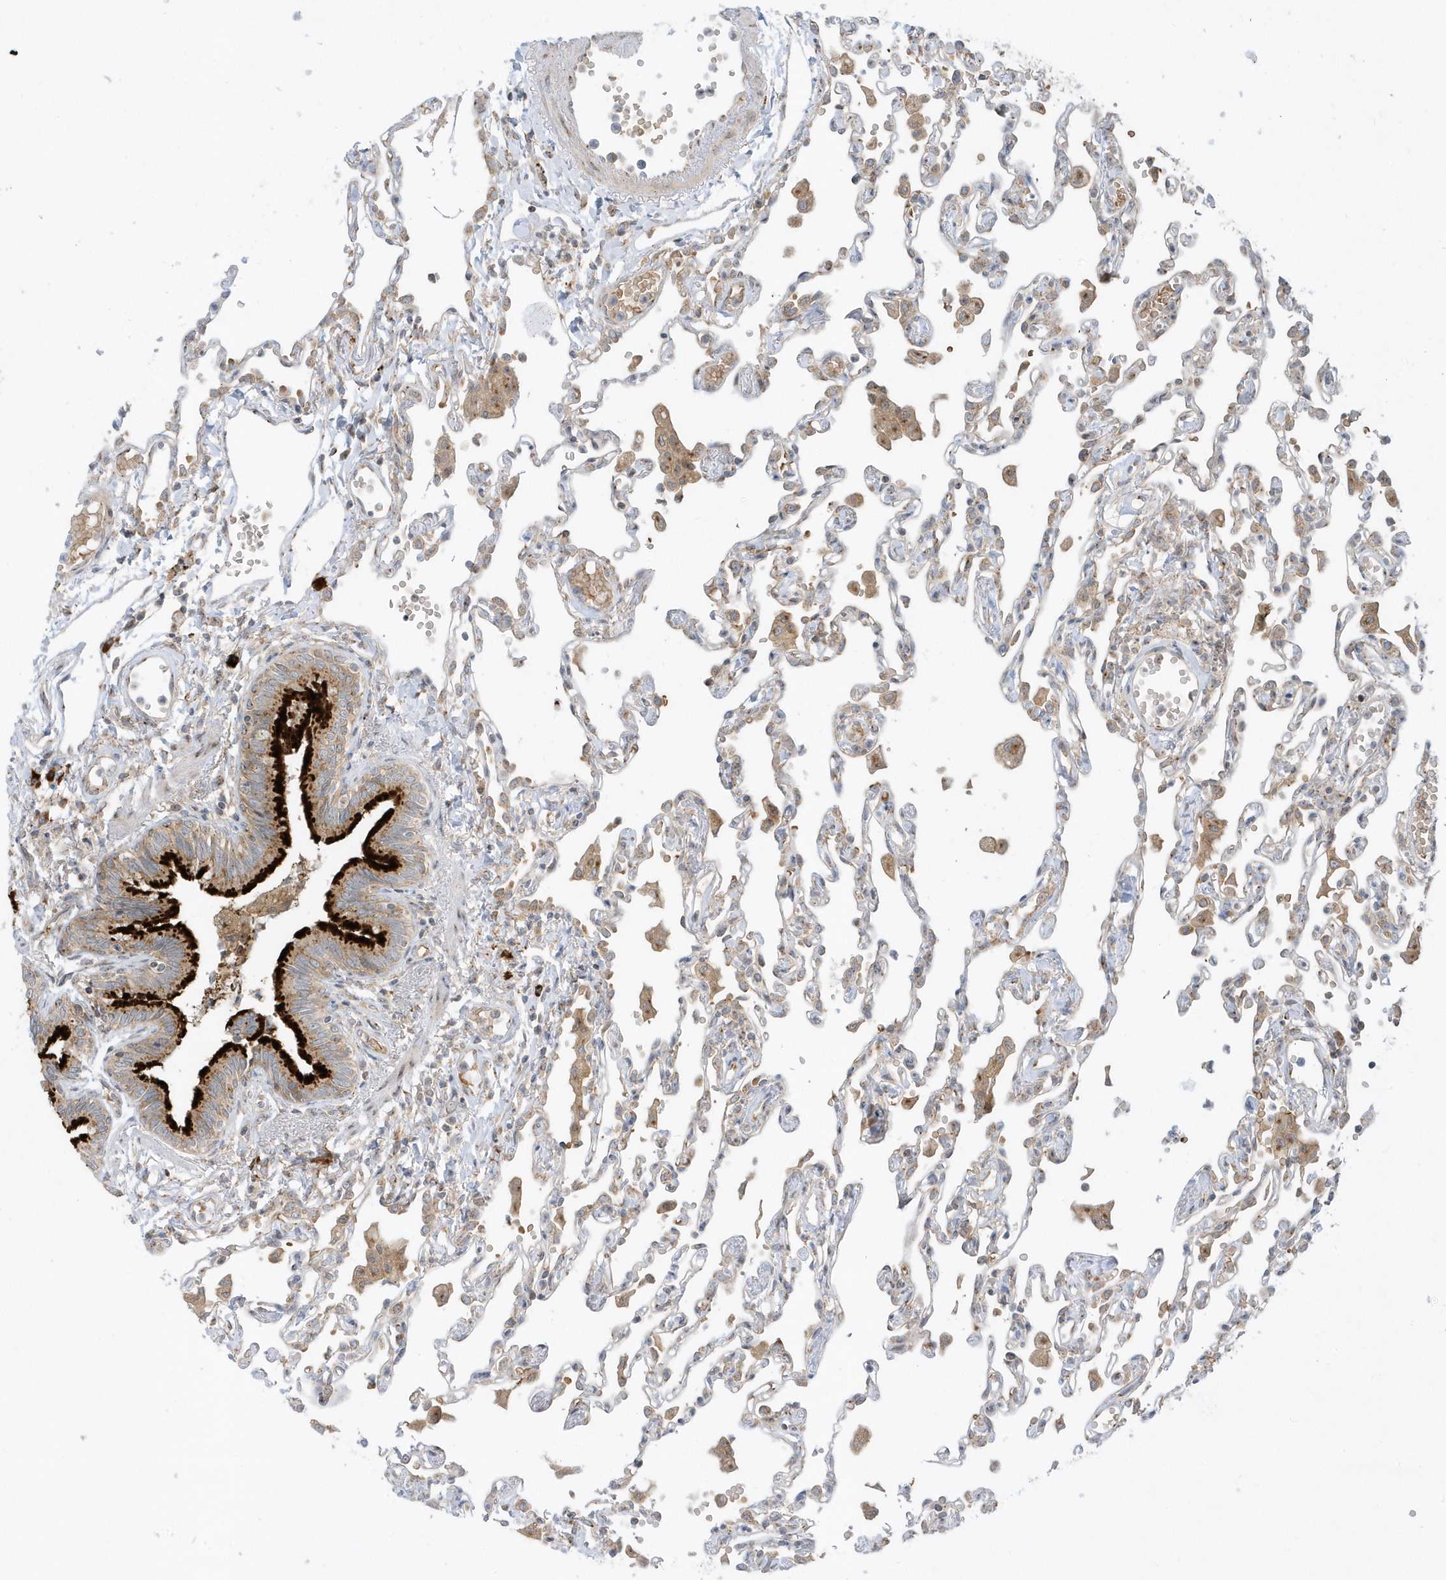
{"staining": {"intensity": "weak", "quantity": "<25%", "location": "cytoplasmic/membranous"}, "tissue": "lung", "cell_type": "Alveolar cells", "image_type": "normal", "snomed": [{"axis": "morphology", "description": "Normal tissue, NOS"}, {"axis": "topography", "description": "Bronchus"}, {"axis": "topography", "description": "Lung"}], "caption": "Immunohistochemistry (IHC) image of benign lung stained for a protein (brown), which displays no staining in alveolar cells.", "gene": "RPP40", "patient": {"sex": "female", "age": 49}}